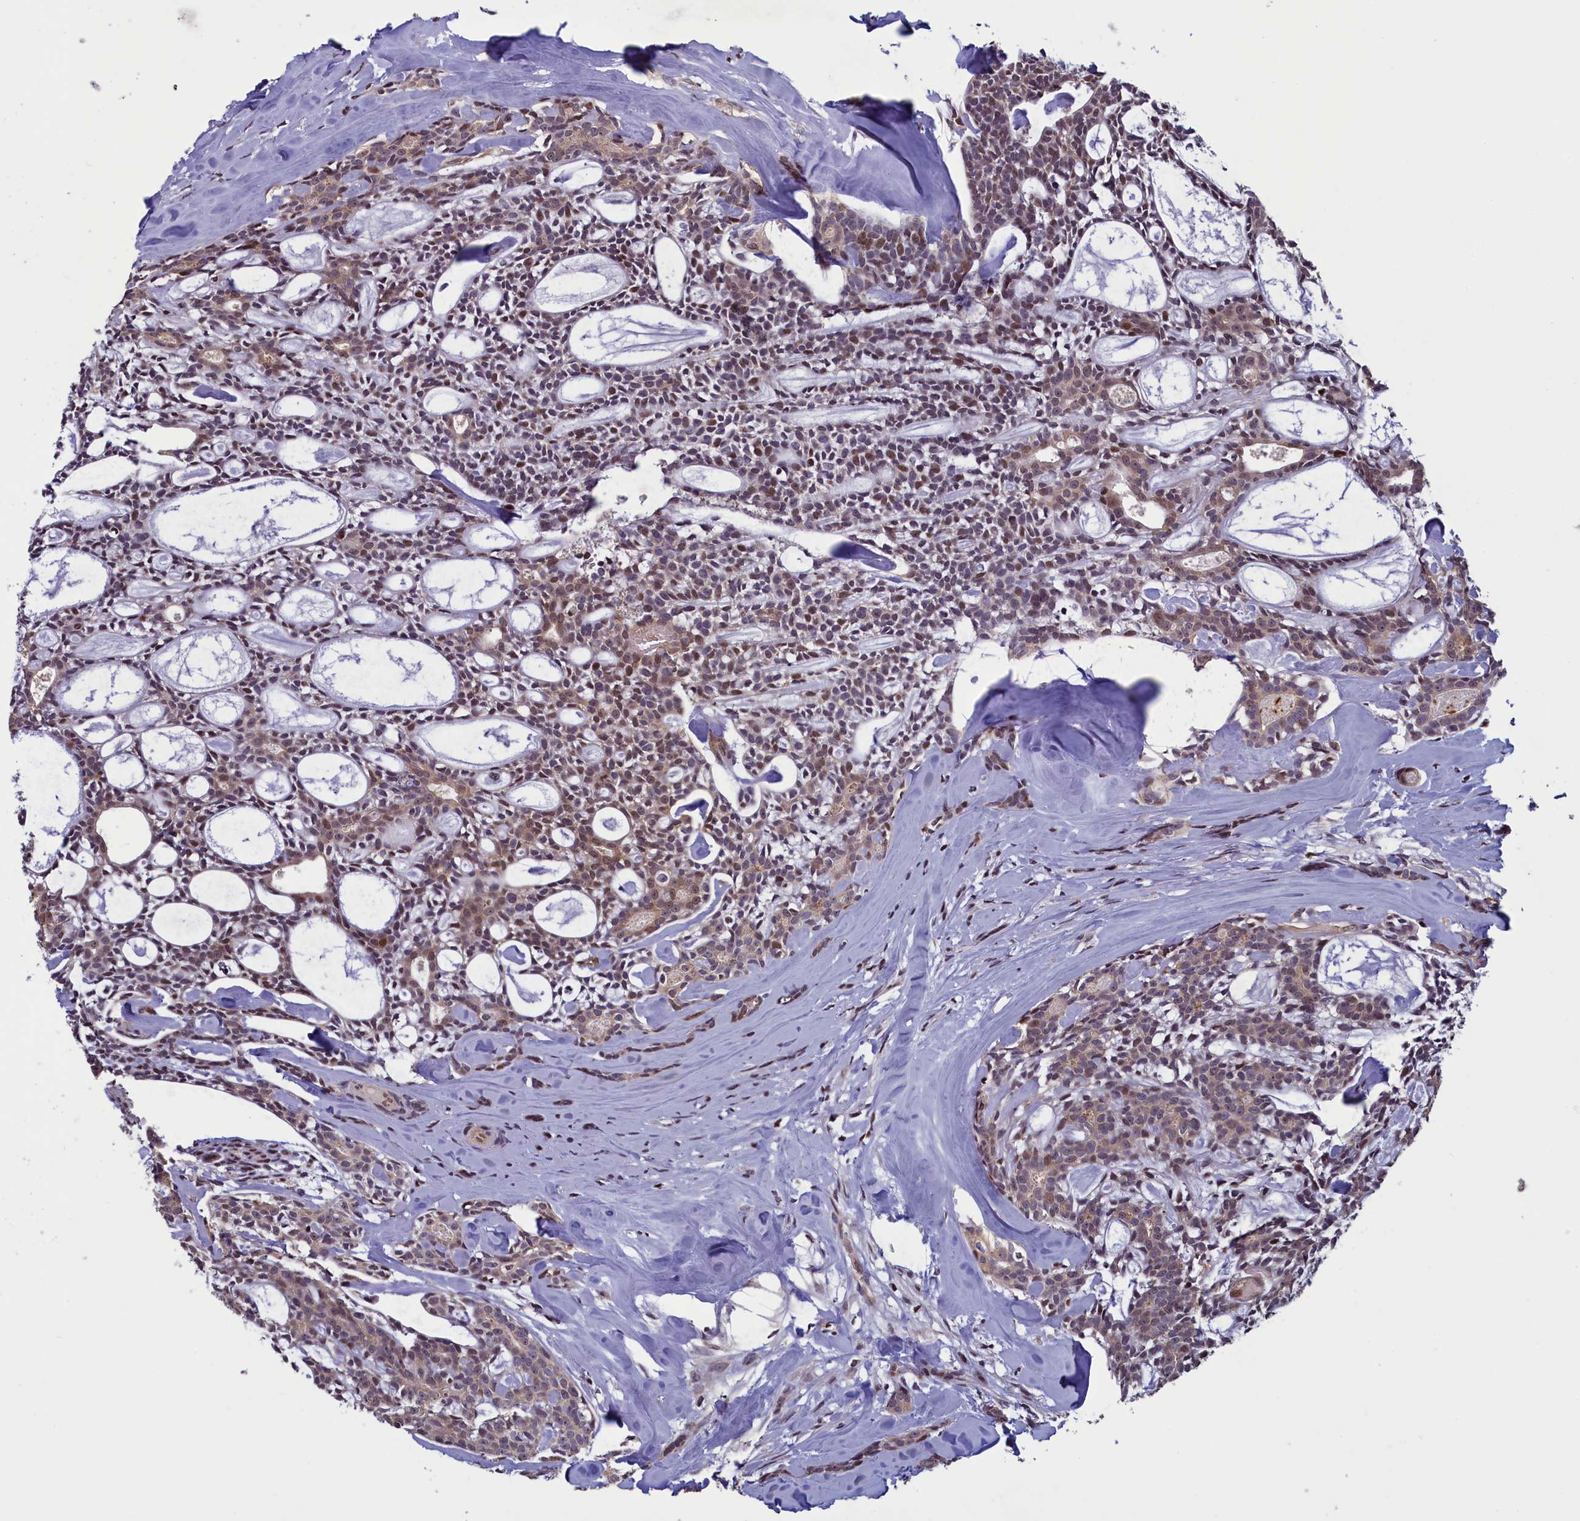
{"staining": {"intensity": "weak", "quantity": ">75%", "location": "cytoplasmic/membranous,nuclear"}, "tissue": "head and neck cancer", "cell_type": "Tumor cells", "image_type": "cancer", "snomed": [{"axis": "morphology", "description": "Adenocarcinoma, NOS"}, {"axis": "topography", "description": "Salivary gland"}, {"axis": "topography", "description": "Head-Neck"}], "caption": "There is low levels of weak cytoplasmic/membranous and nuclear positivity in tumor cells of head and neck adenocarcinoma, as demonstrated by immunohistochemical staining (brown color).", "gene": "NUBP1", "patient": {"sex": "male", "age": 55}}